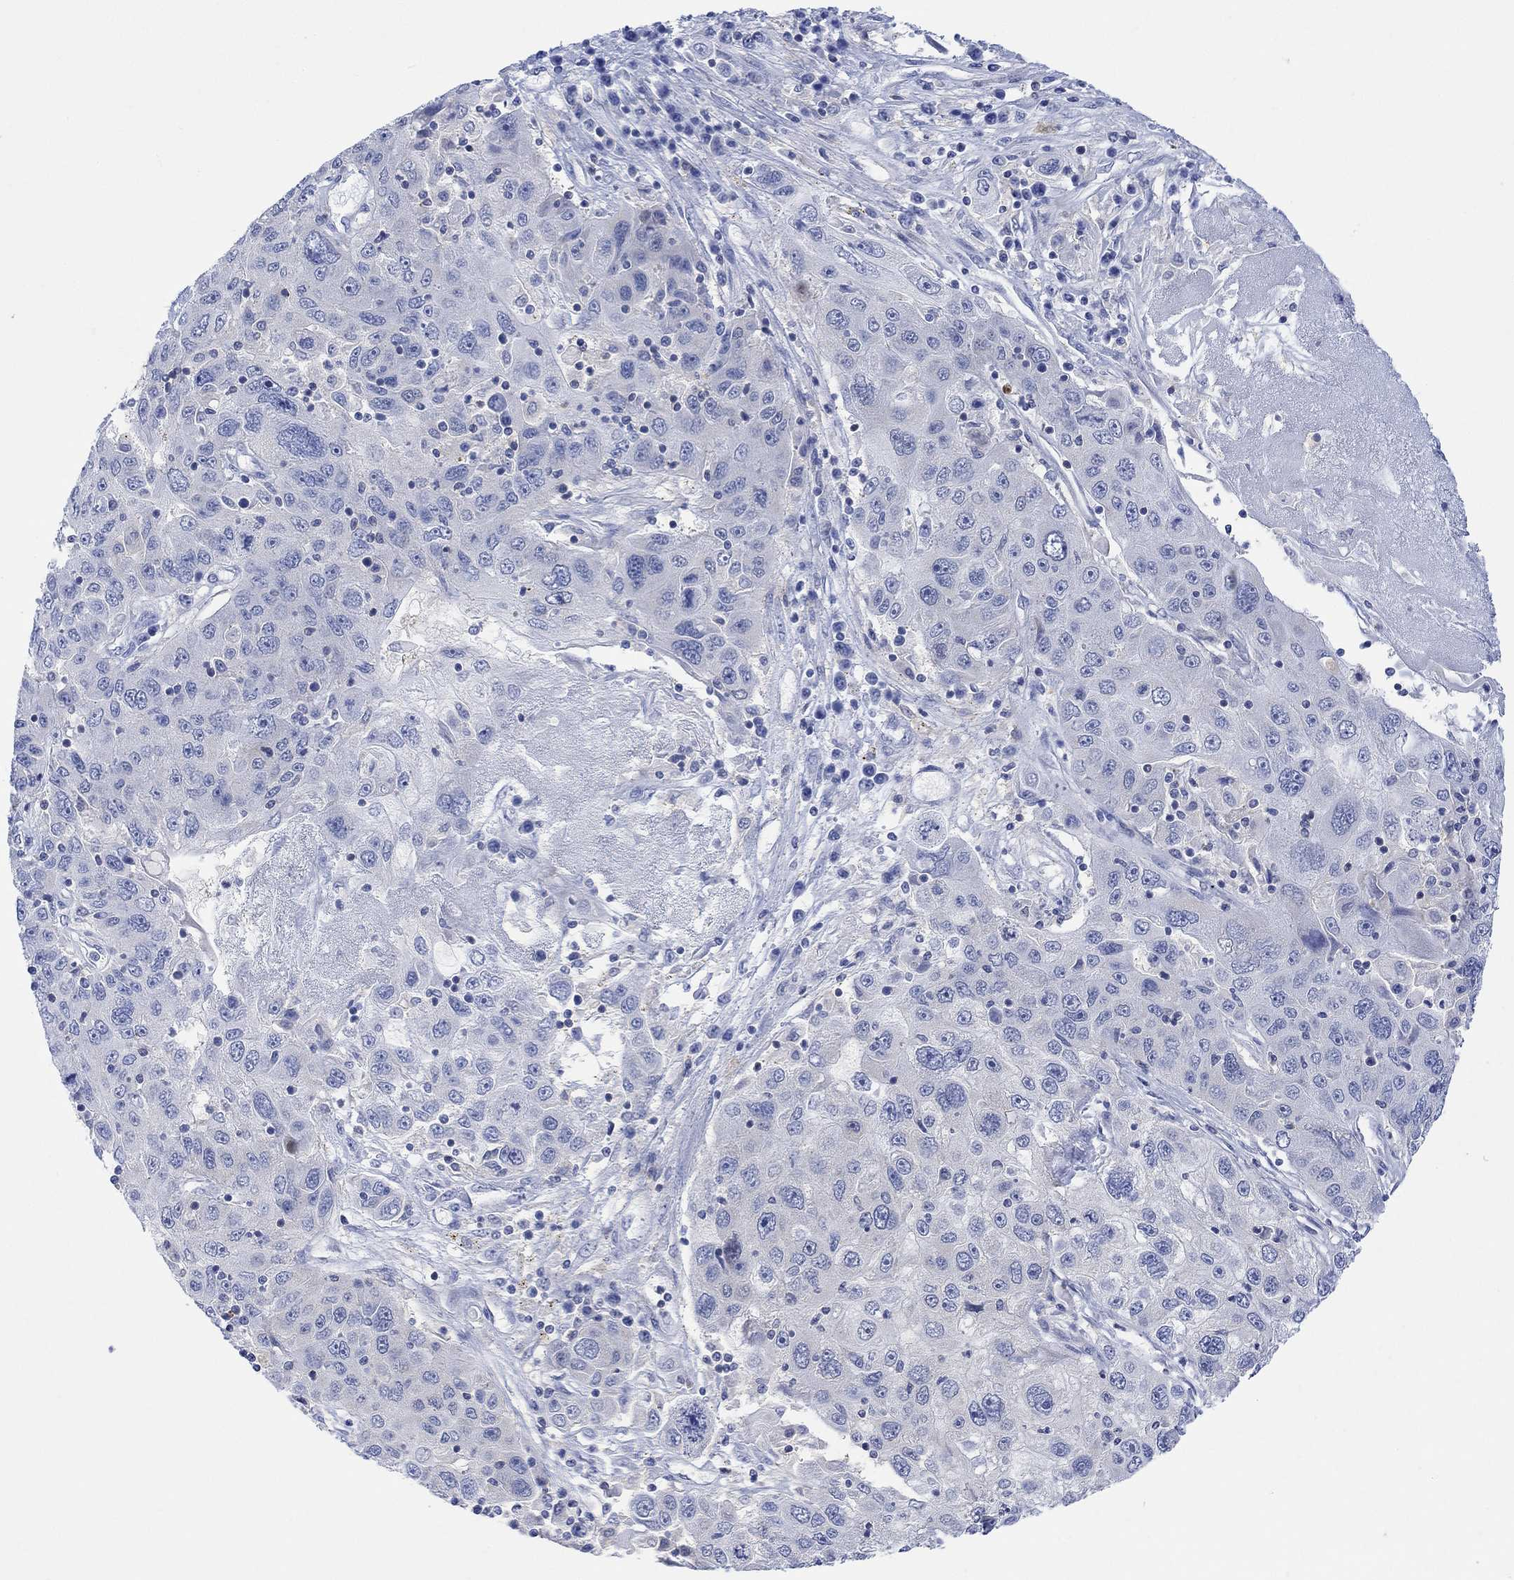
{"staining": {"intensity": "negative", "quantity": "none", "location": "none"}, "tissue": "stomach cancer", "cell_type": "Tumor cells", "image_type": "cancer", "snomed": [{"axis": "morphology", "description": "Adenocarcinoma, NOS"}, {"axis": "topography", "description": "Stomach"}], "caption": "IHC image of neoplastic tissue: stomach cancer (adenocarcinoma) stained with DAB (3,3'-diaminobenzidine) demonstrates no significant protein positivity in tumor cells. The staining was performed using DAB to visualize the protein expression in brown, while the nuclei were stained in blue with hematoxylin (Magnification: 20x).", "gene": "ARSK", "patient": {"sex": "male", "age": 56}}